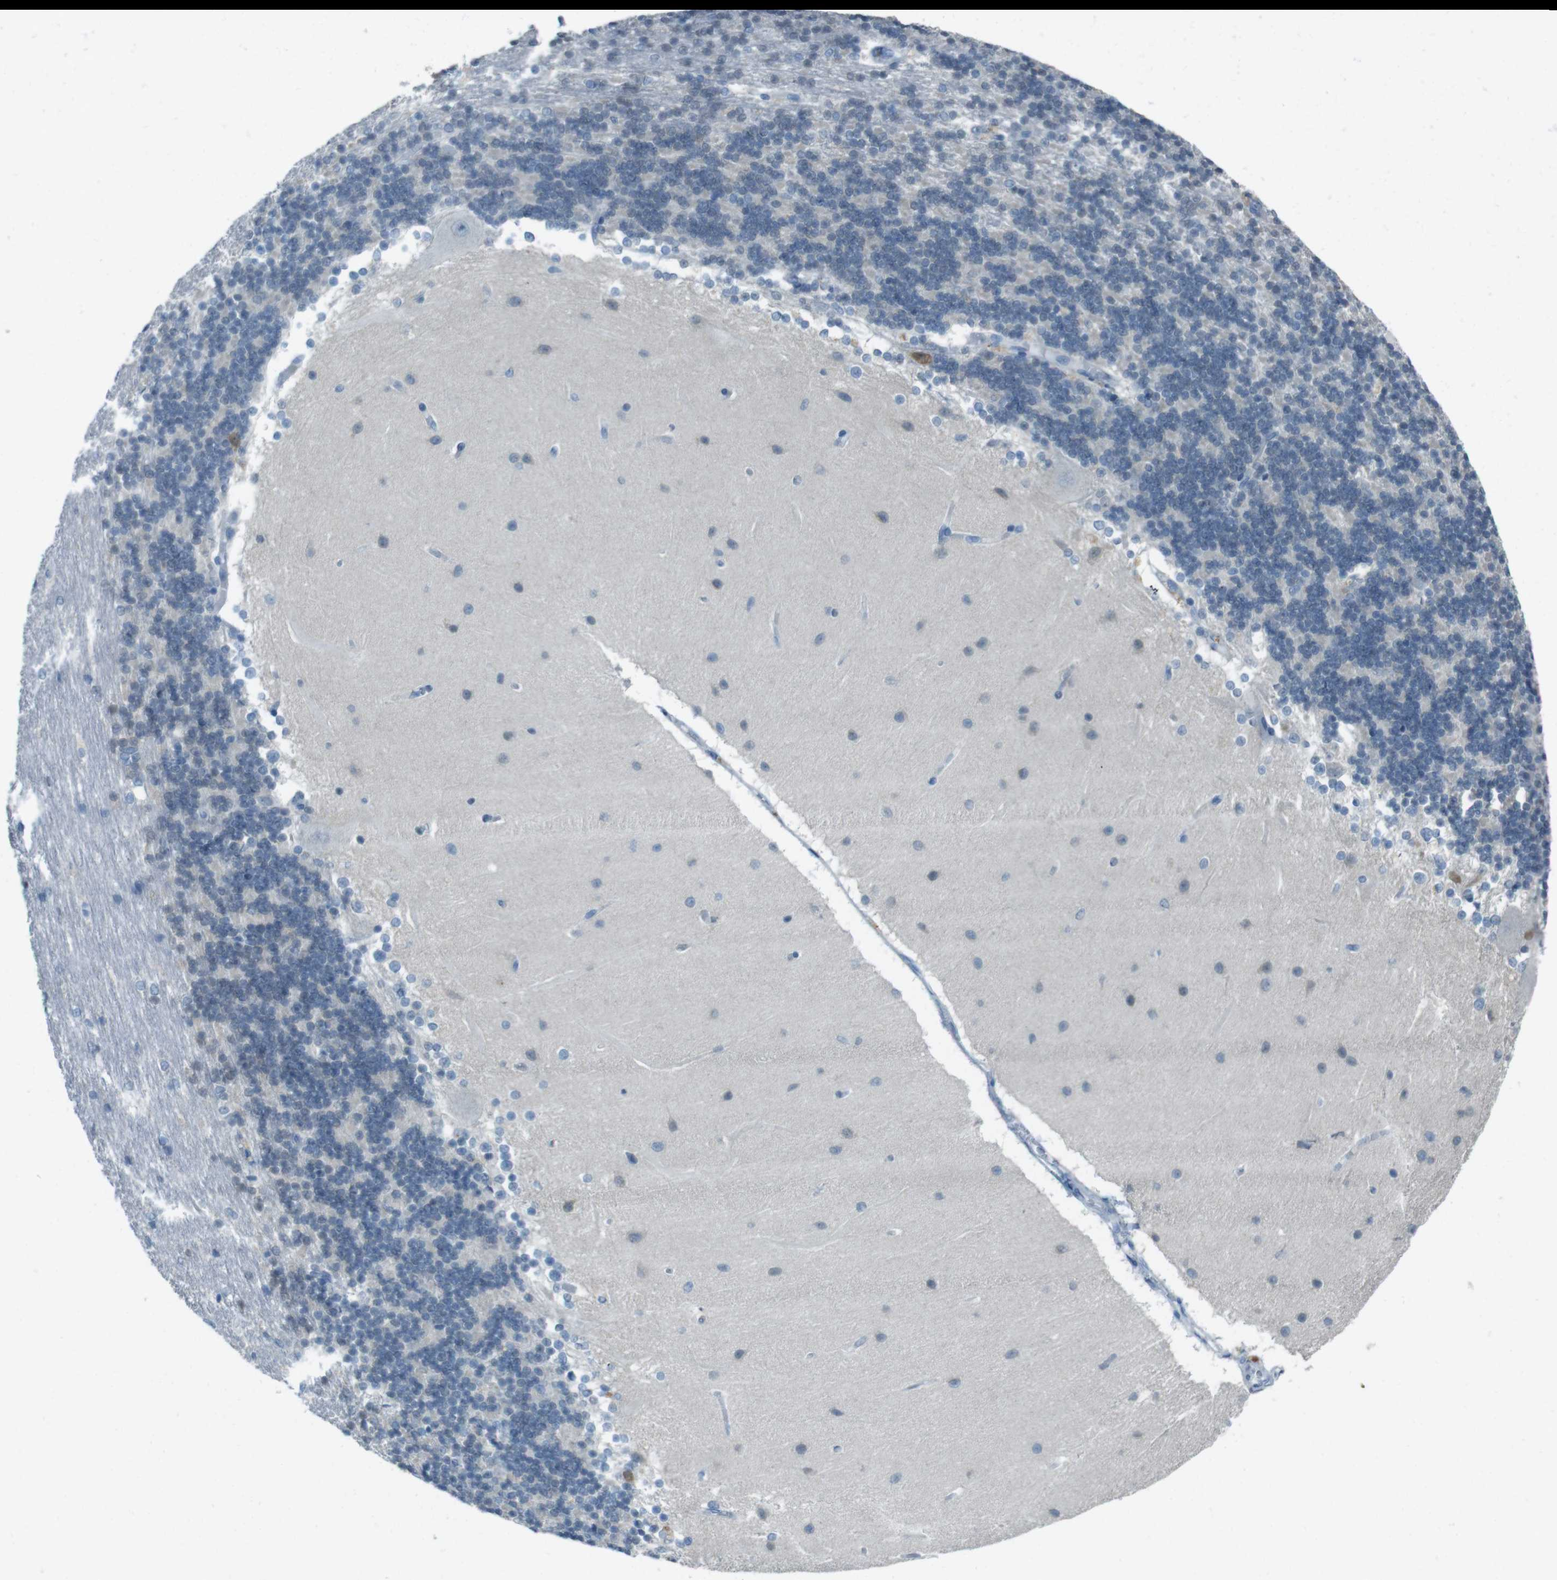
{"staining": {"intensity": "negative", "quantity": "none", "location": "none"}, "tissue": "cerebellum", "cell_type": "Cells in granular layer", "image_type": "normal", "snomed": [{"axis": "morphology", "description": "Normal tissue, NOS"}, {"axis": "topography", "description": "Cerebellum"}], "caption": "A high-resolution image shows immunohistochemistry (IHC) staining of unremarkable cerebellum, which shows no significant expression in cells in granular layer. (DAB IHC visualized using brightfield microscopy, high magnification).", "gene": "ENTPD7", "patient": {"sex": "female", "age": 54}}